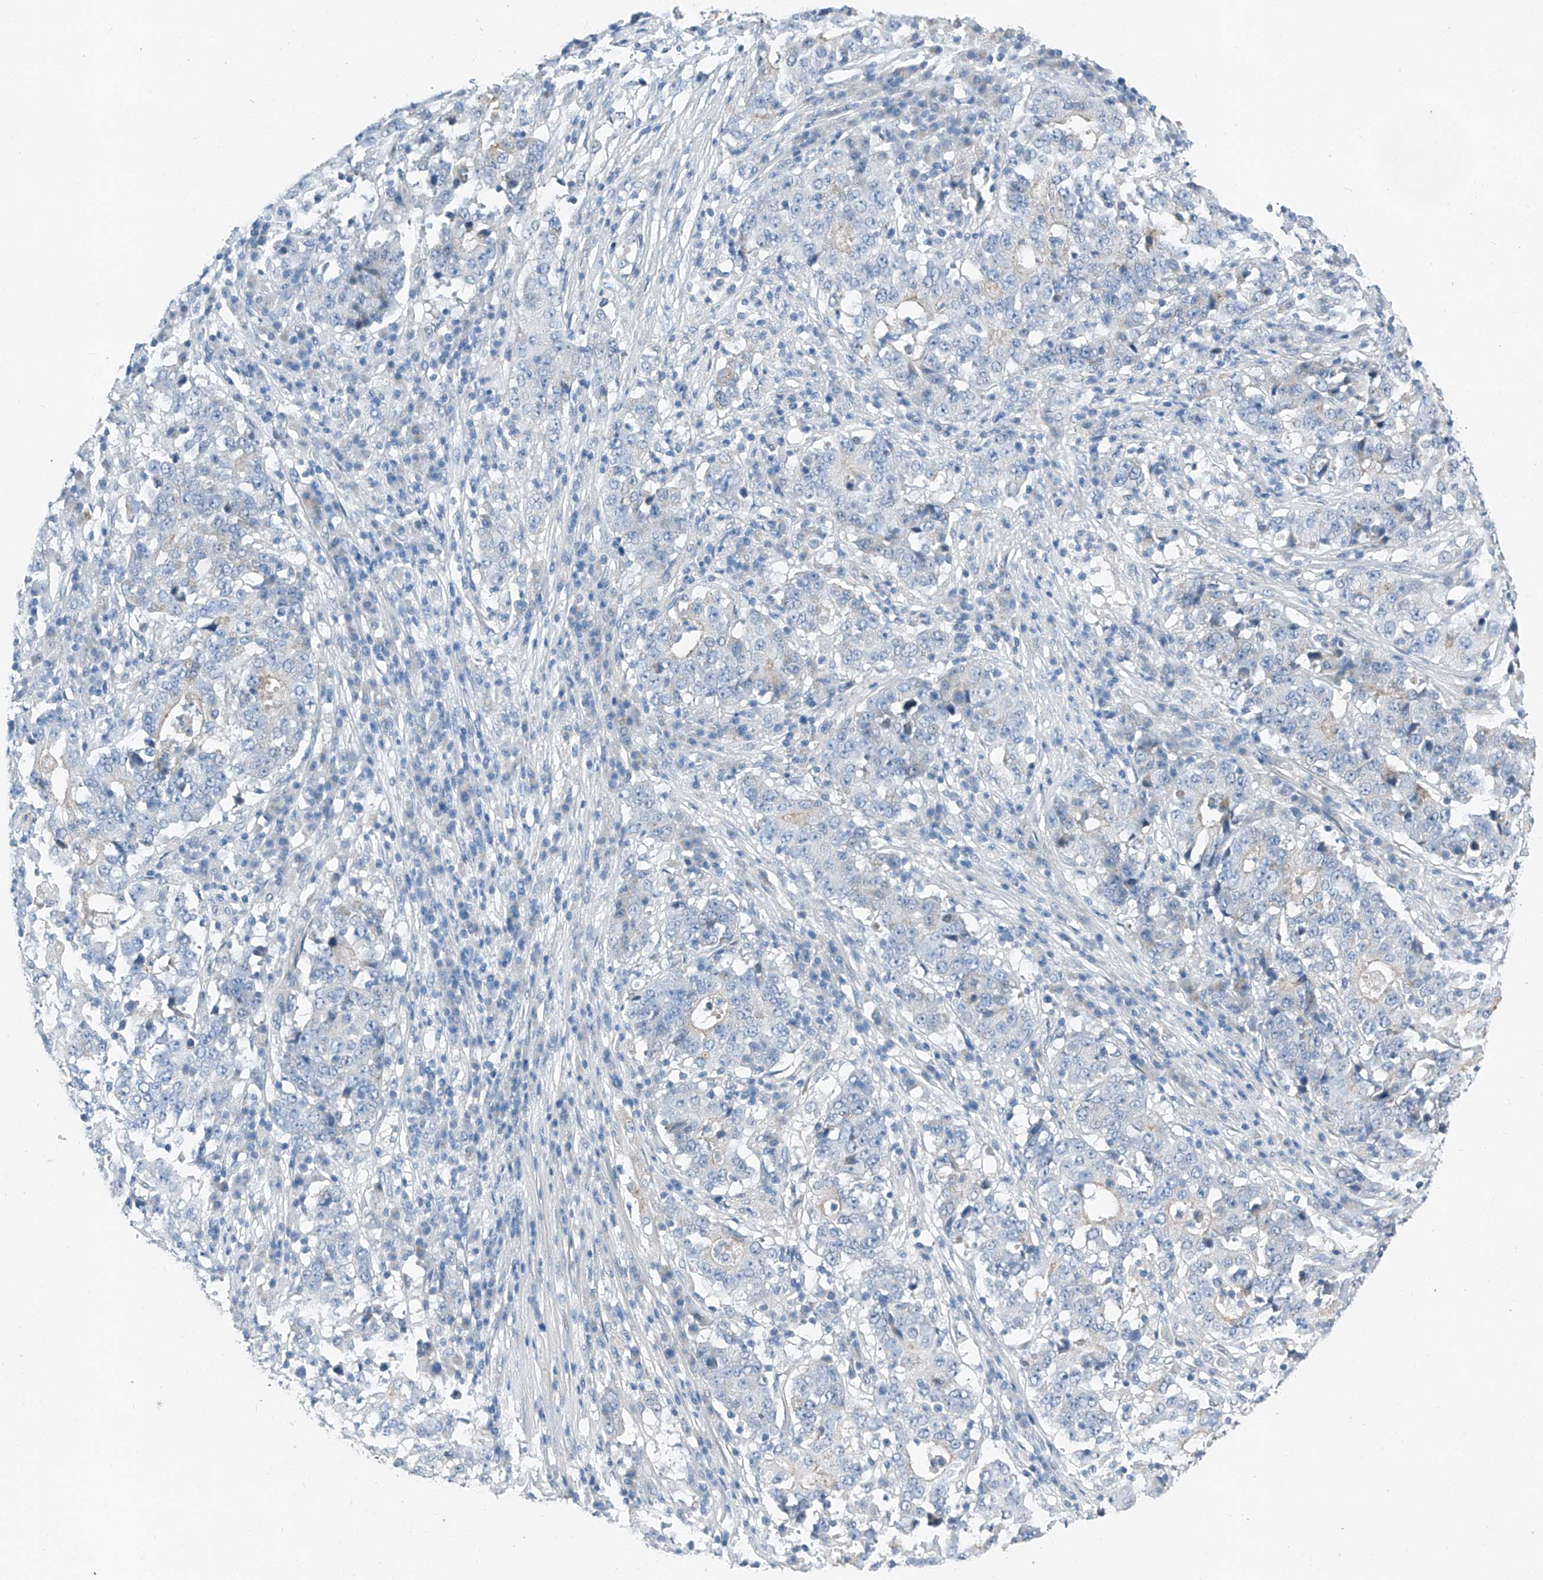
{"staining": {"intensity": "negative", "quantity": "none", "location": "none"}, "tissue": "stomach cancer", "cell_type": "Tumor cells", "image_type": "cancer", "snomed": [{"axis": "morphology", "description": "Adenocarcinoma, NOS"}, {"axis": "topography", "description": "Stomach"}], "caption": "An IHC micrograph of stomach cancer (adenocarcinoma) is shown. There is no staining in tumor cells of stomach cancer (adenocarcinoma).", "gene": "MDGA1", "patient": {"sex": "male", "age": 59}}